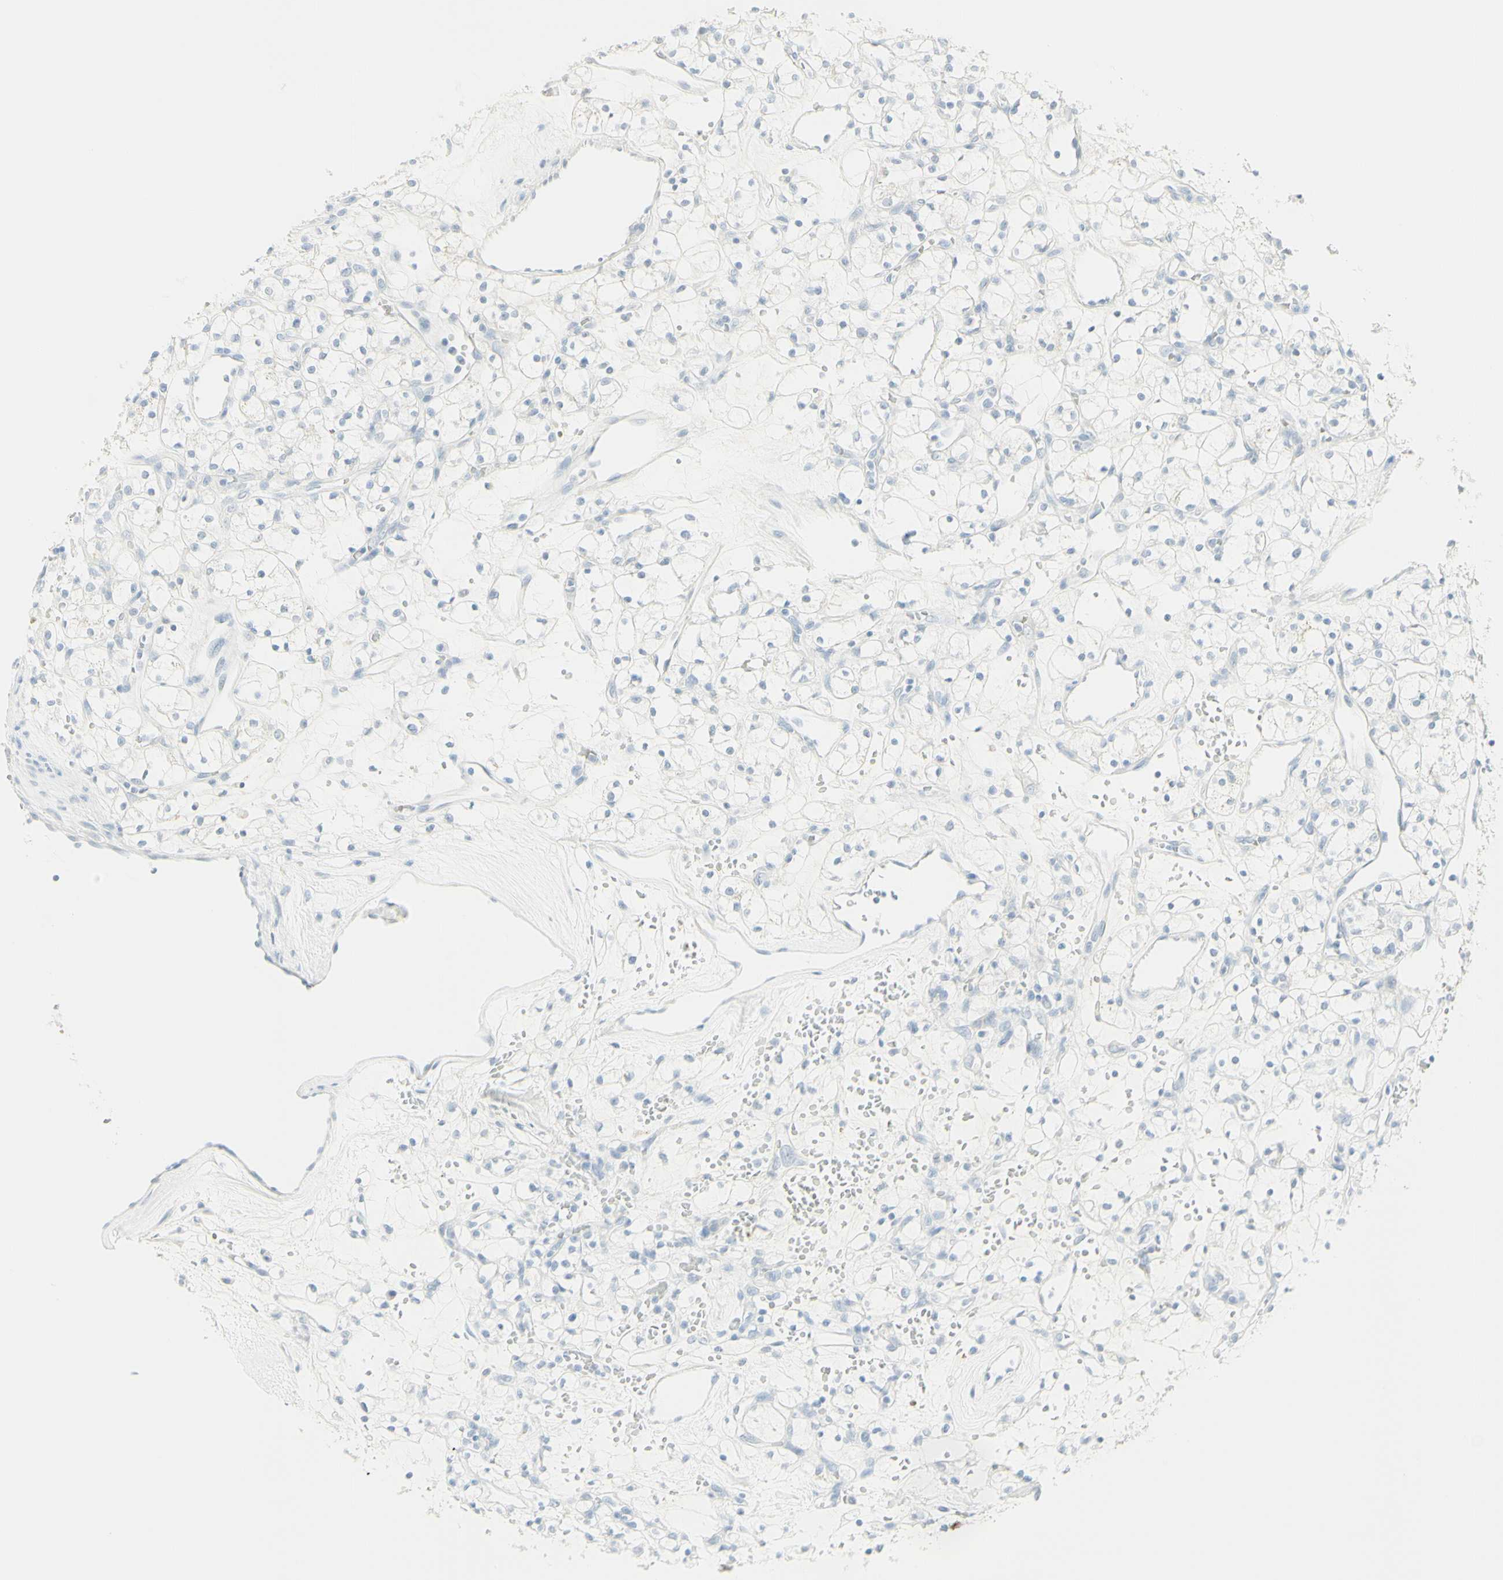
{"staining": {"intensity": "negative", "quantity": "none", "location": "none"}, "tissue": "renal cancer", "cell_type": "Tumor cells", "image_type": "cancer", "snomed": [{"axis": "morphology", "description": "Adenocarcinoma, NOS"}, {"axis": "topography", "description": "Kidney"}], "caption": "DAB immunohistochemical staining of human renal cancer (adenocarcinoma) reveals no significant staining in tumor cells.", "gene": "MDK", "patient": {"sex": "female", "age": 60}}